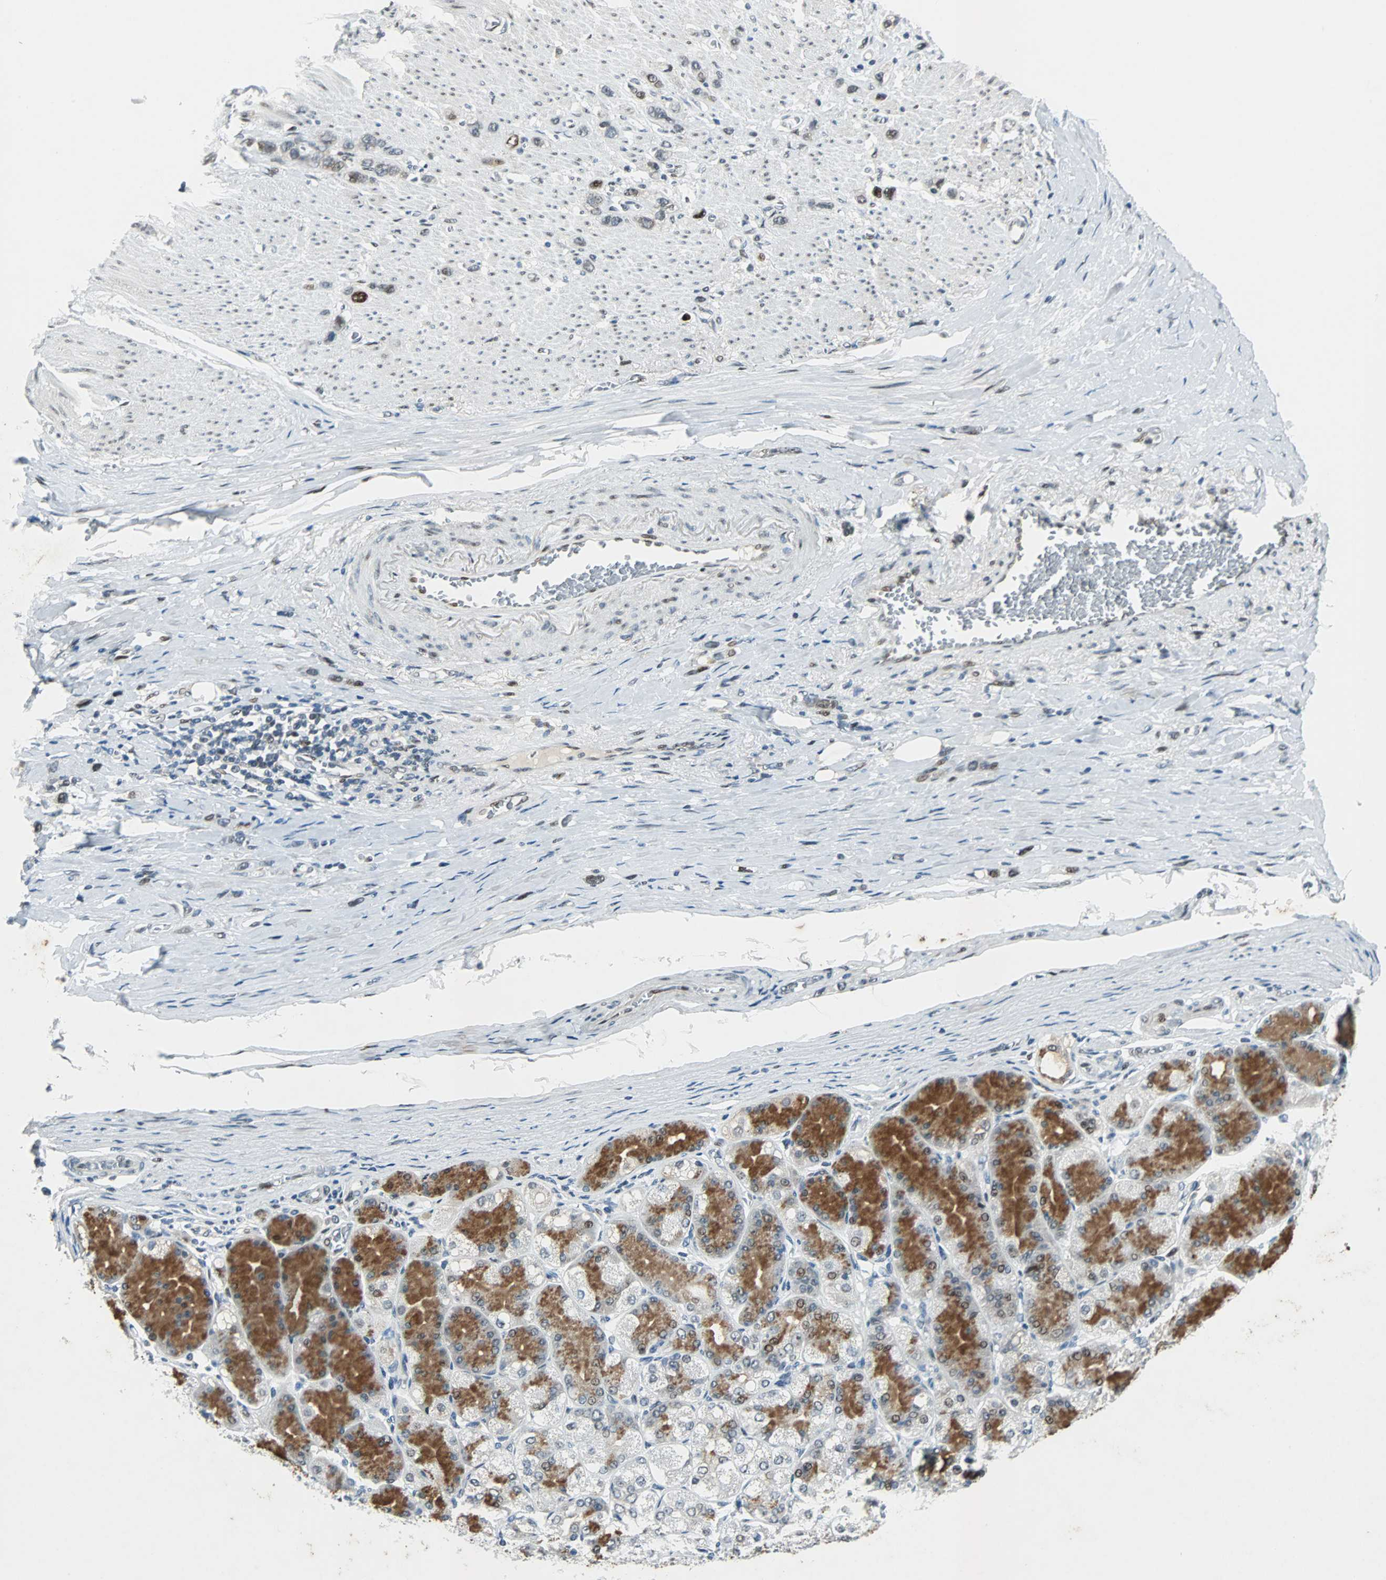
{"staining": {"intensity": "strong", "quantity": "<25%", "location": "nuclear"}, "tissue": "stomach cancer", "cell_type": "Tumor cells", "image_type": "cancer", "snomed": [{"axis": "morphology", "description": "Normal tissue, NOS"}, {"axis": "morphology", "description": "Adenocarcinoma, NOS"}, {"axis": "morphology", "description": "Adenocarcinoma, High grade"}, {"axis": "topography", "description": "Stomach, upper"}, {"axis": "topography", "description": "Stomach"}], "caption": "A high-resolution micrograph shows immunohistochemistry (IHC) staining of stomach cancer (adenocarcinoma (high-grade)), which reveals strong nuclear expression in about <25% of tumor cells.", "gene": "AJUBA", "patient": {"sex": "female", "age": 65}}